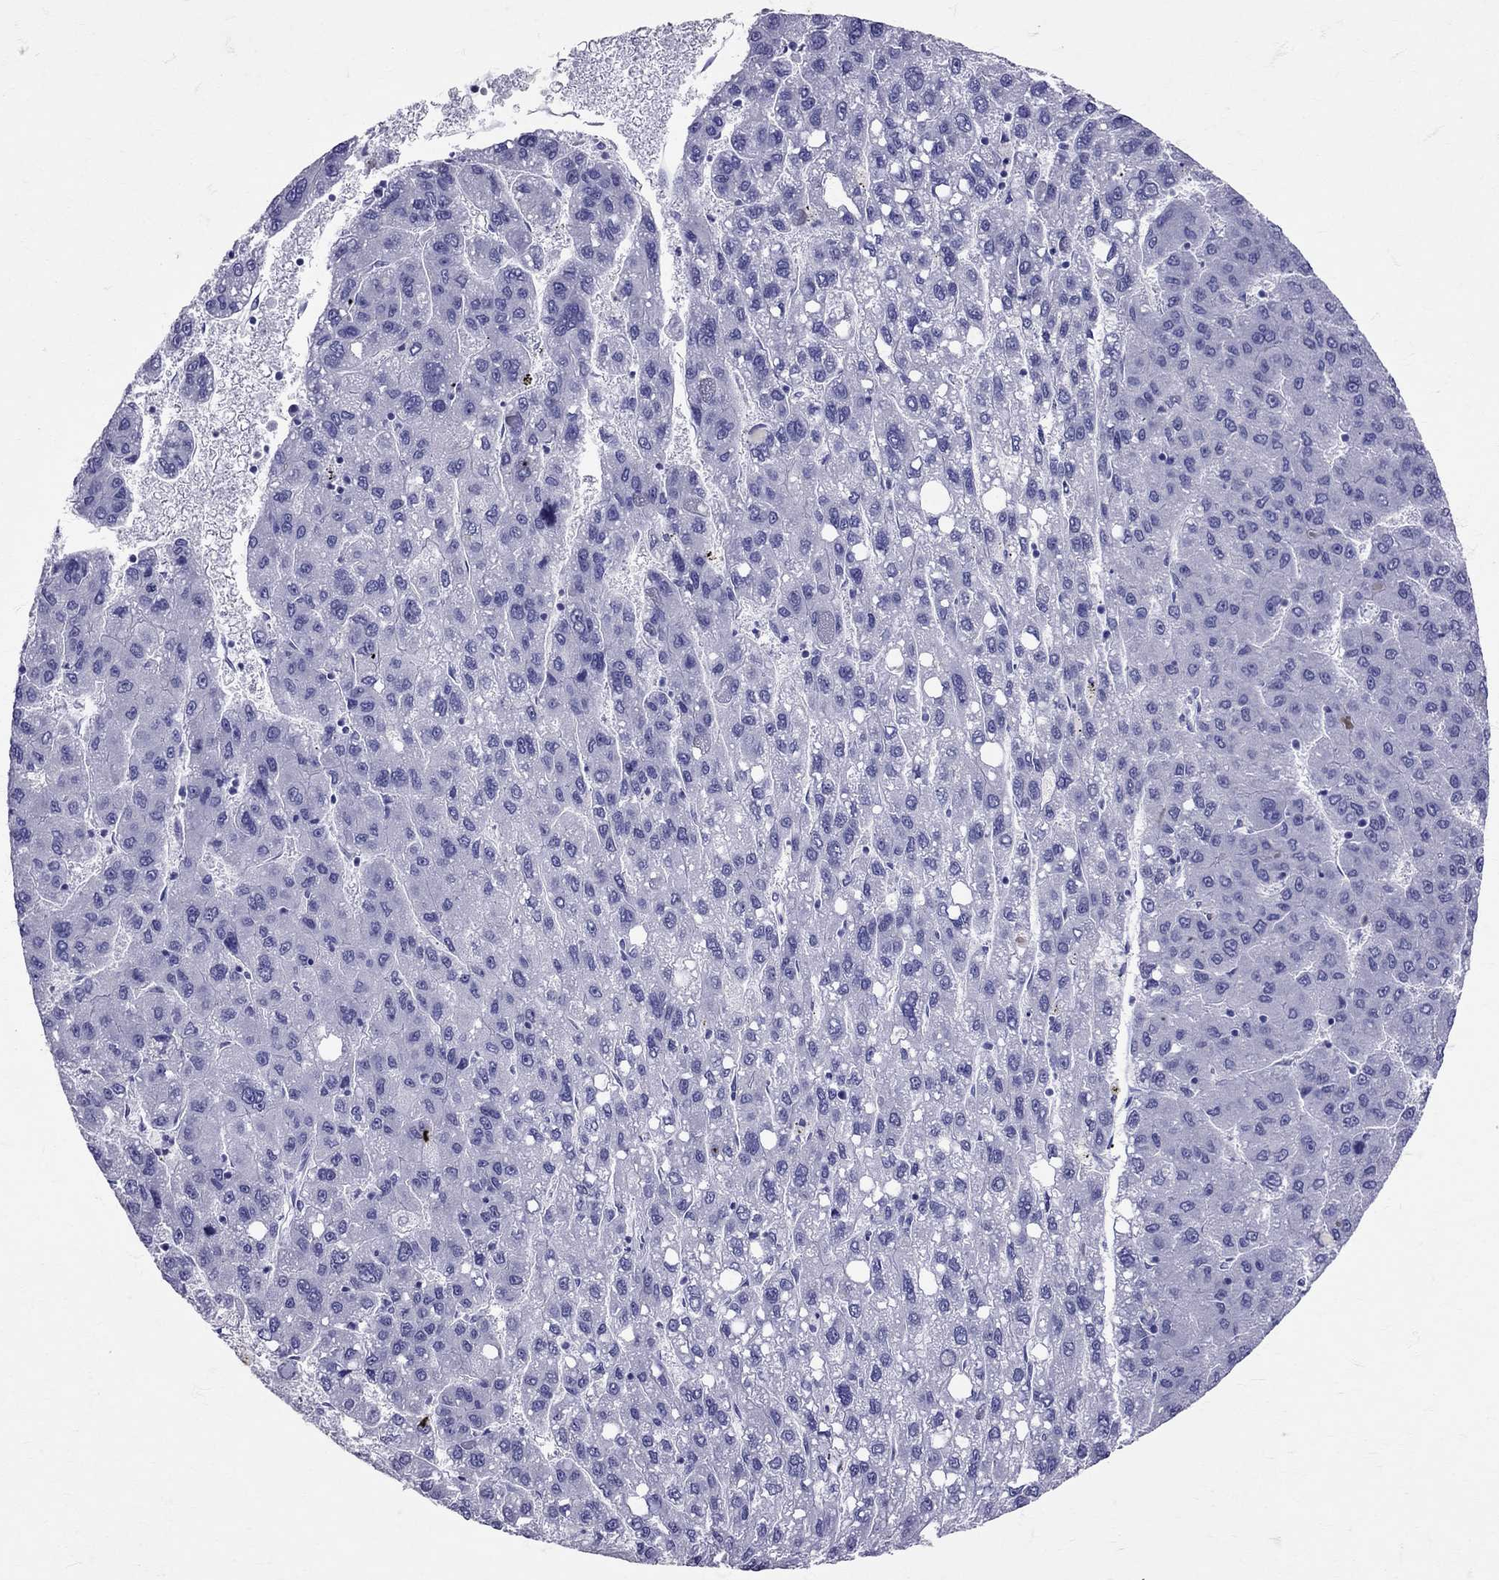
{"staining": {"intensity": "negative", "quantity": "none", "location": "none"}, "tissue": "liver cancer", "cell_type": "Tumor cells", "image_type": "cancer", "snomed": [{"axis": "morphology", "description": "Carcinoma, Hepatocellular, NOS"}, {"axis": "topography", "description": "Liver"}], "caption": "This is an immunohistochemistry micrograph of liver cancer (hepatocellular carcinoma). There is no staining in tumor cells.", "gene": "AVP", "patient": {"sex": "female", "age": 82}}